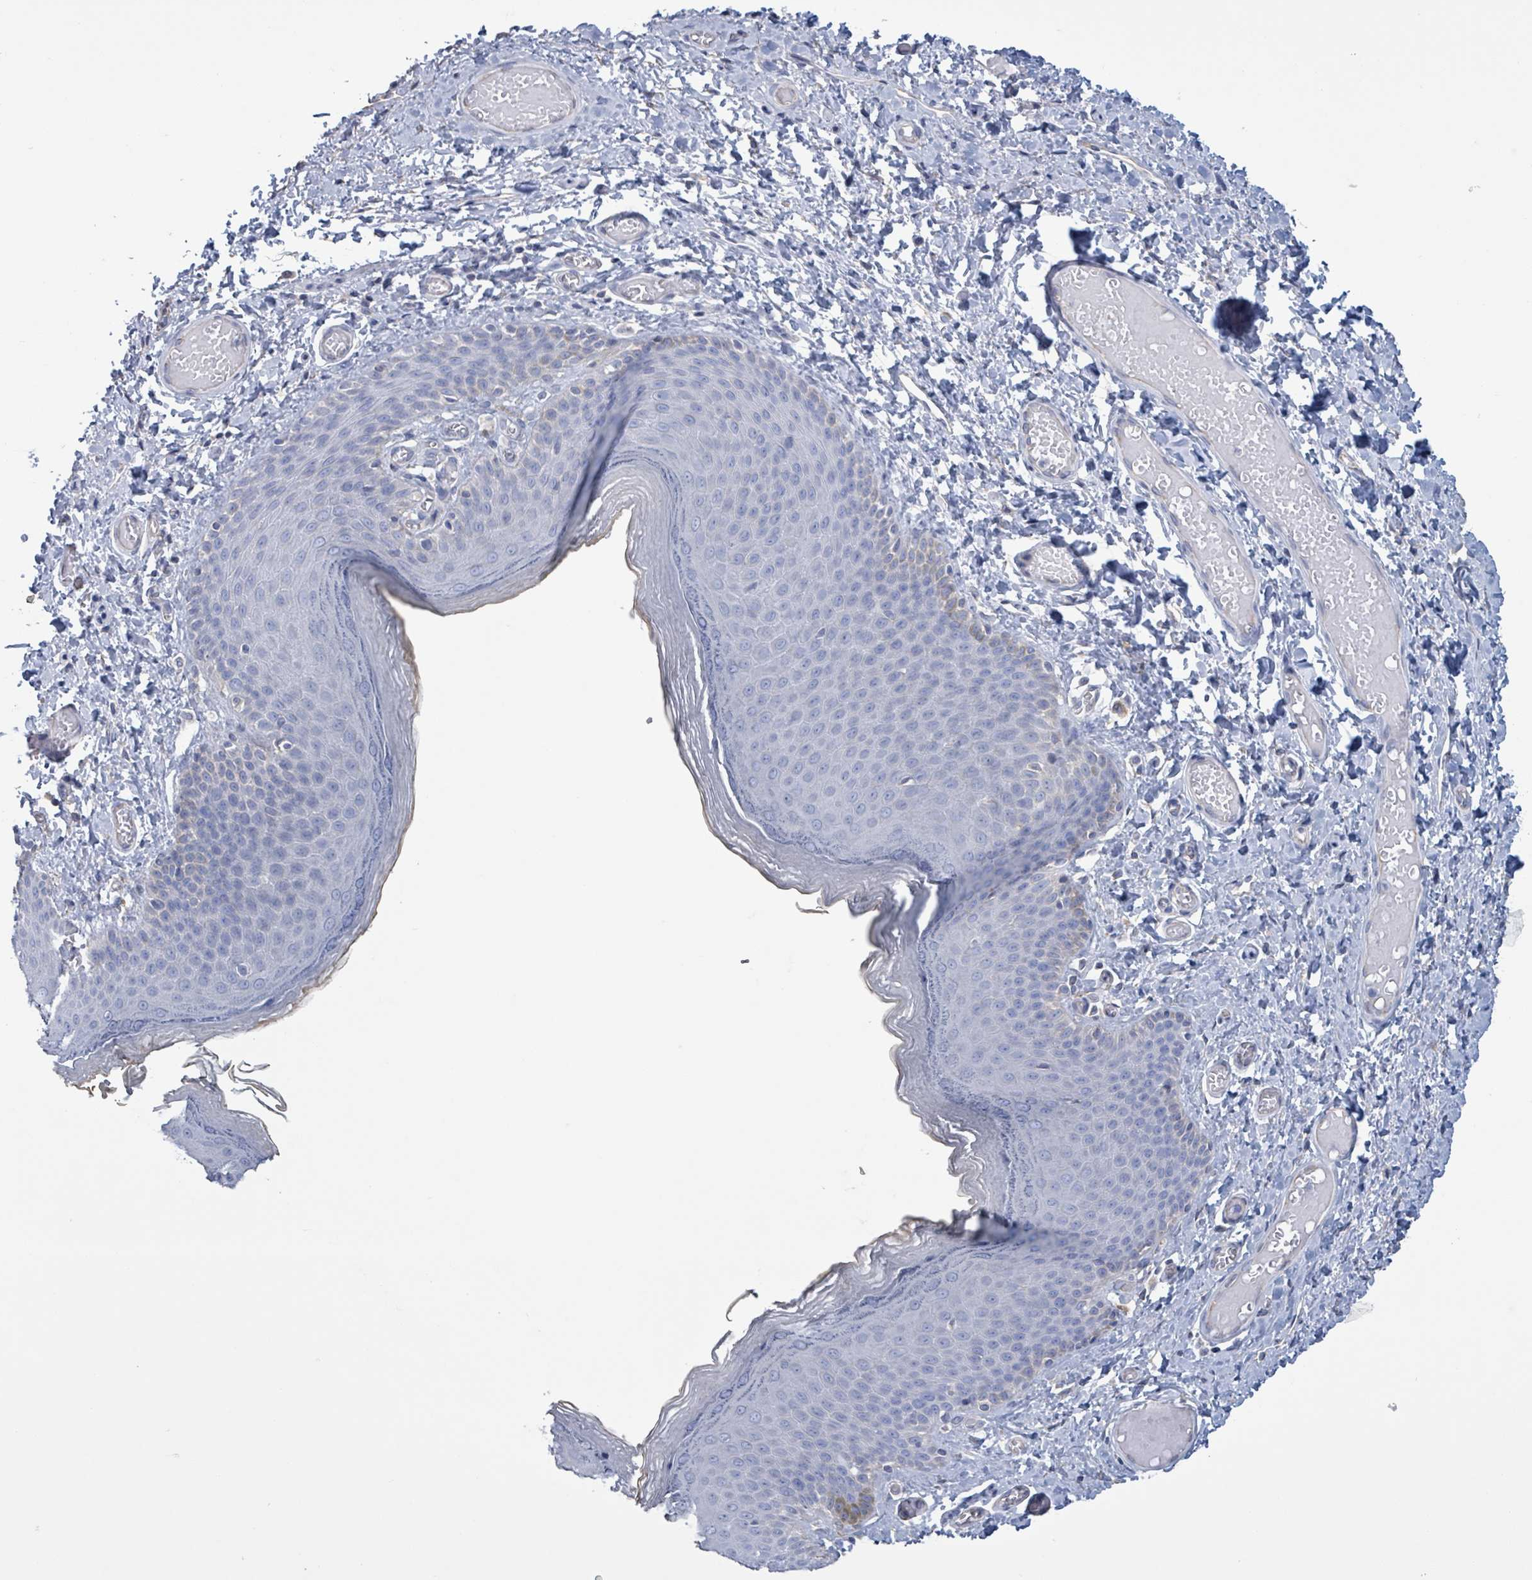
{"staining": {"intensity": "negative", "quantity": "none", "location": "none"}, "tissue": "skin", "cell_type": "Epidermal cells", "image_type": "normal", "snomed": [{"axis": "morphology", "description": "Normal tissue, NOS"}, {"axis": "topography", "description": "Anal"}], "caption": "This is an immunohistochemistry (IHC) micrograph of normal skin. There is no expression in epidermal cells.", "gene": "CT45A10", "patient": {"sex": "female", "age": 40}}